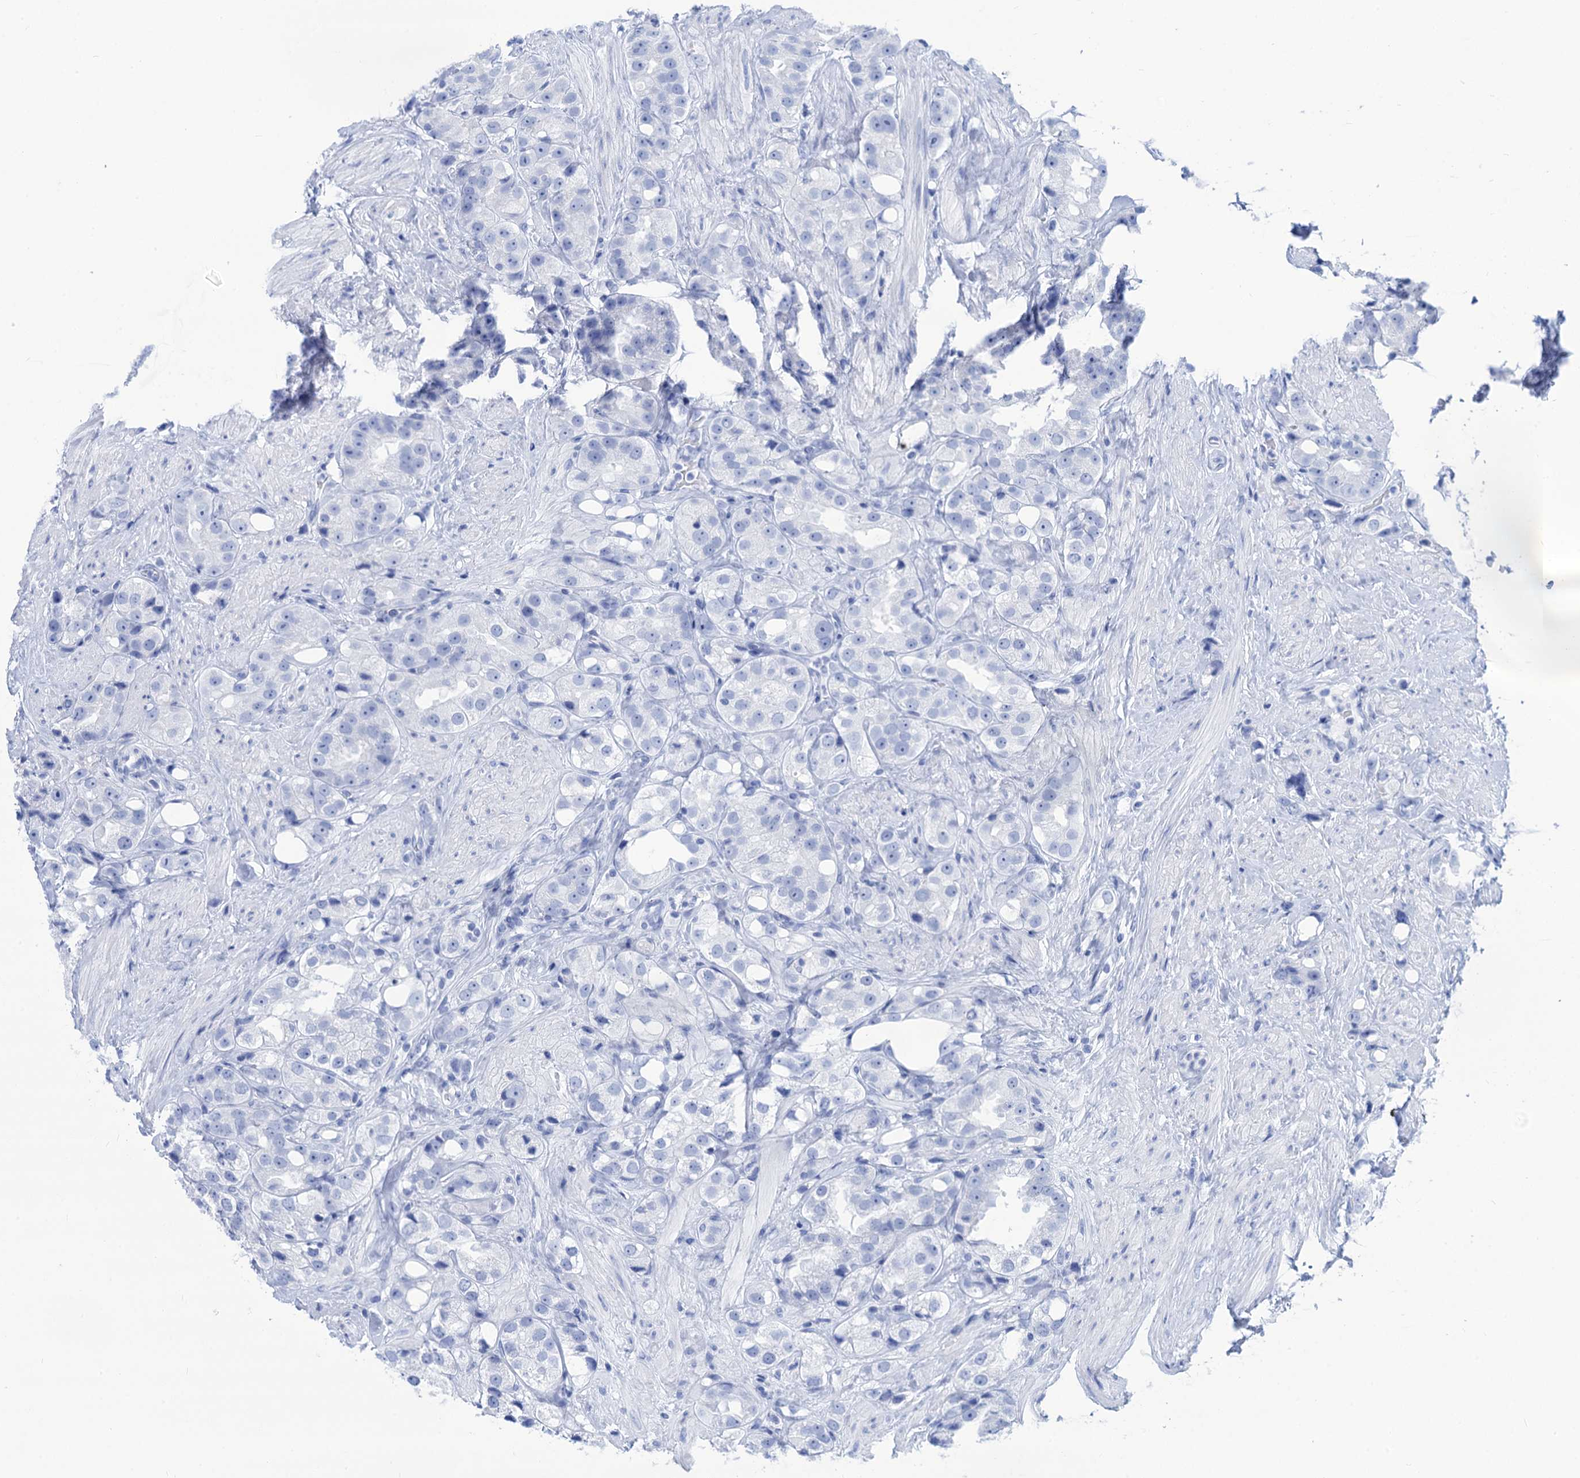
{"staining": {"intensity": "negative", "quantity": "none", "location": "none"}, "tissue": "prostate cancer", "cell_type": "Tumor cells", "image_type": "cancer", "snomed": [{"axis": "morphology", "description": "Adenocarcinoma, NOS"}, {"axis": "topography", "description": "Prostate"}], "caption": "Image shows no protein expression in tumor cells of adenocarcinoma (prostate) tissue.", "gene": "CABYR", "patient": {"sex": "male", "age": 79}}